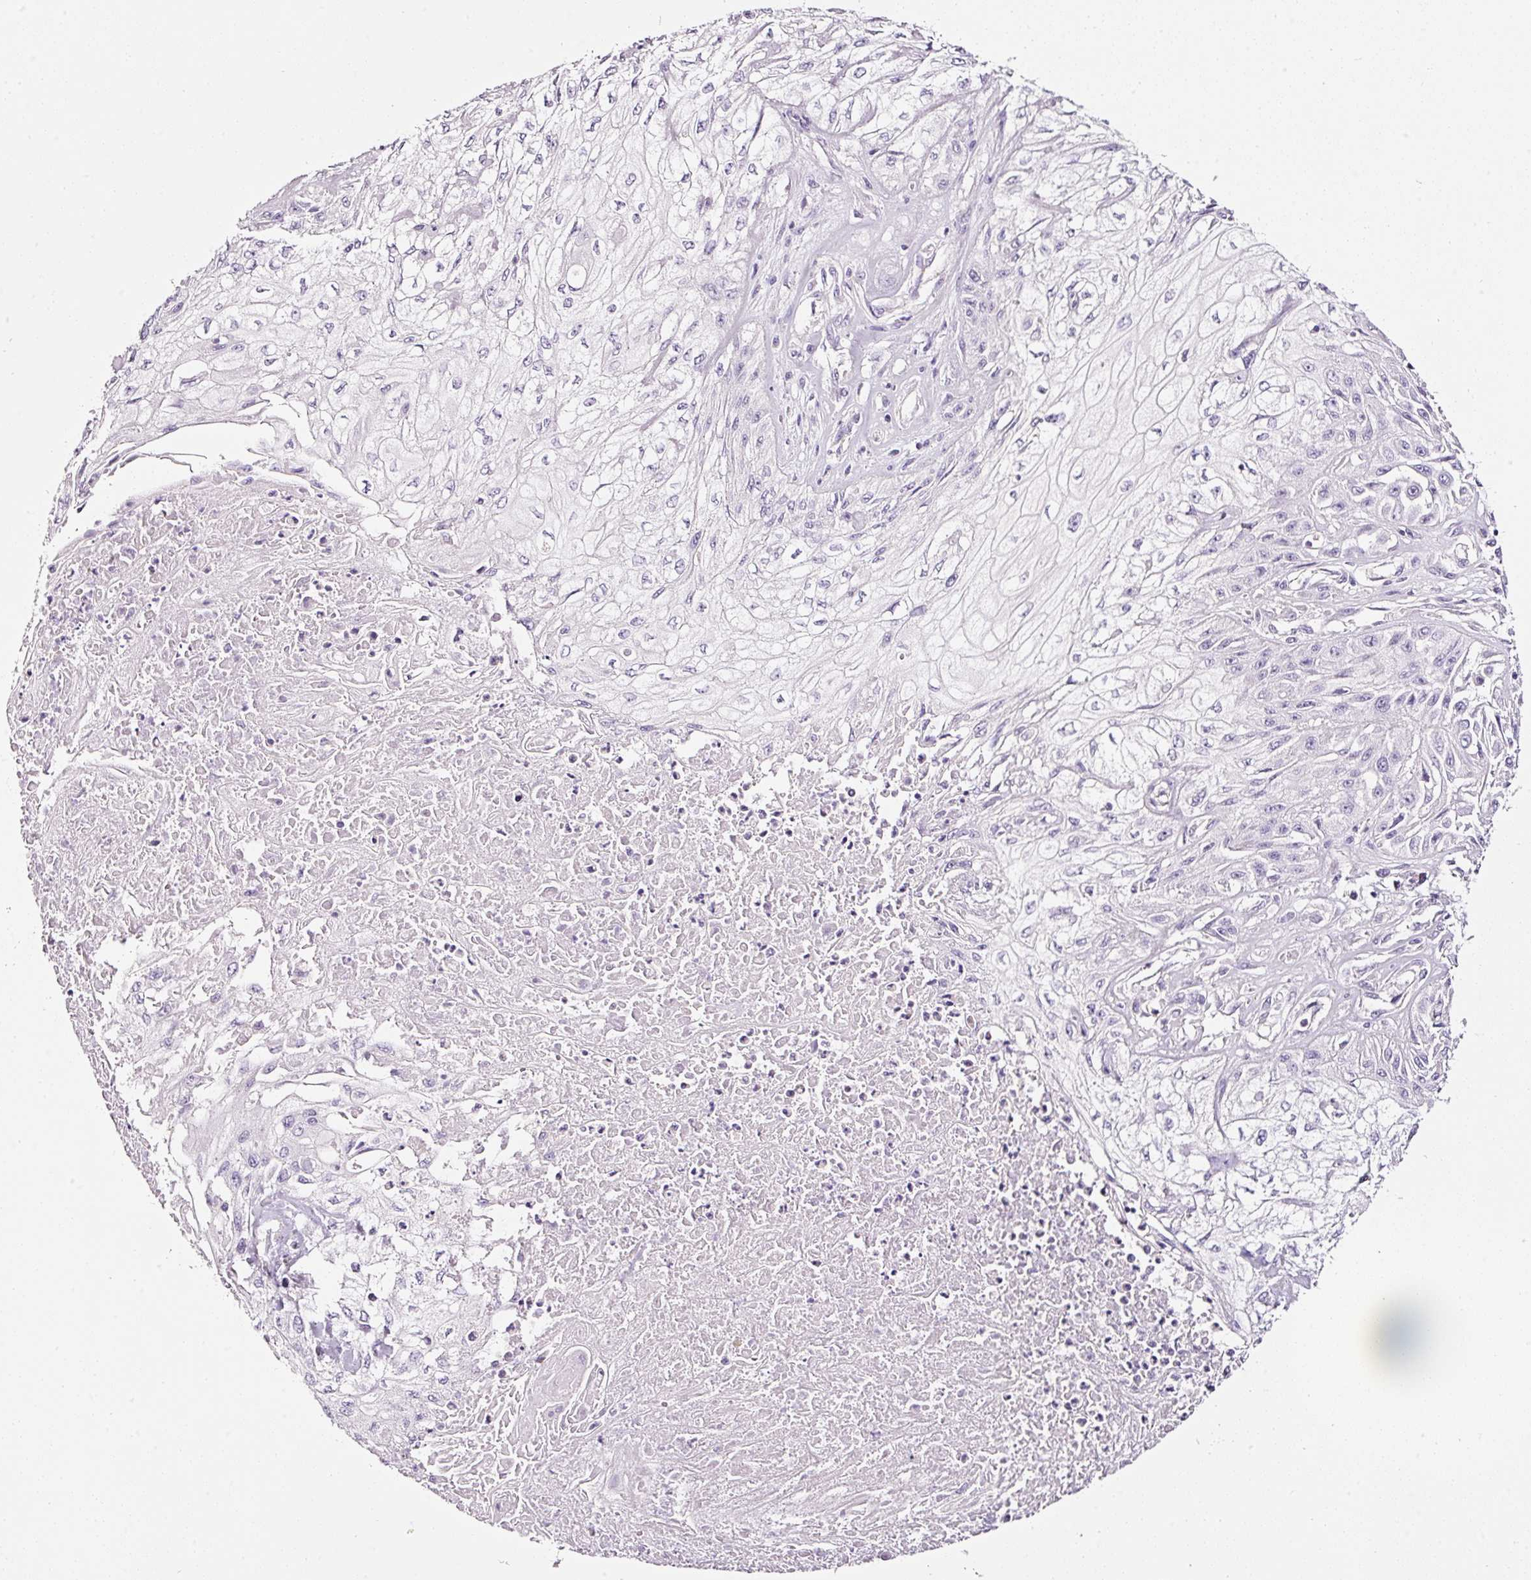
{"staining": {"intensity": "negative", "quantity": "none", "location": "none"}, "tissue": "skin cancer", "cell_type": "Tumor cells", "image_type": "cancer", "snomed": [{"axis": "morphology", "description": "Squamous cell carcinoma, NOS"}, {"axis": "morphology", "description": "Squamous cell carcinoma, metastatic, NOS"}, {"axis": "topography", "description": "Skin"}, {"axis": "topography", "description": "Lymph node"}], "caption": "Immunohistochemistry micrograph of neoplastic tissue: skin cancer (squamous cell carcinoma) stained with DAB reveals no significant protein staining in tumor cells.", "gene": "CYB561A3", "patient": {"sex": "male", "age": 75}}